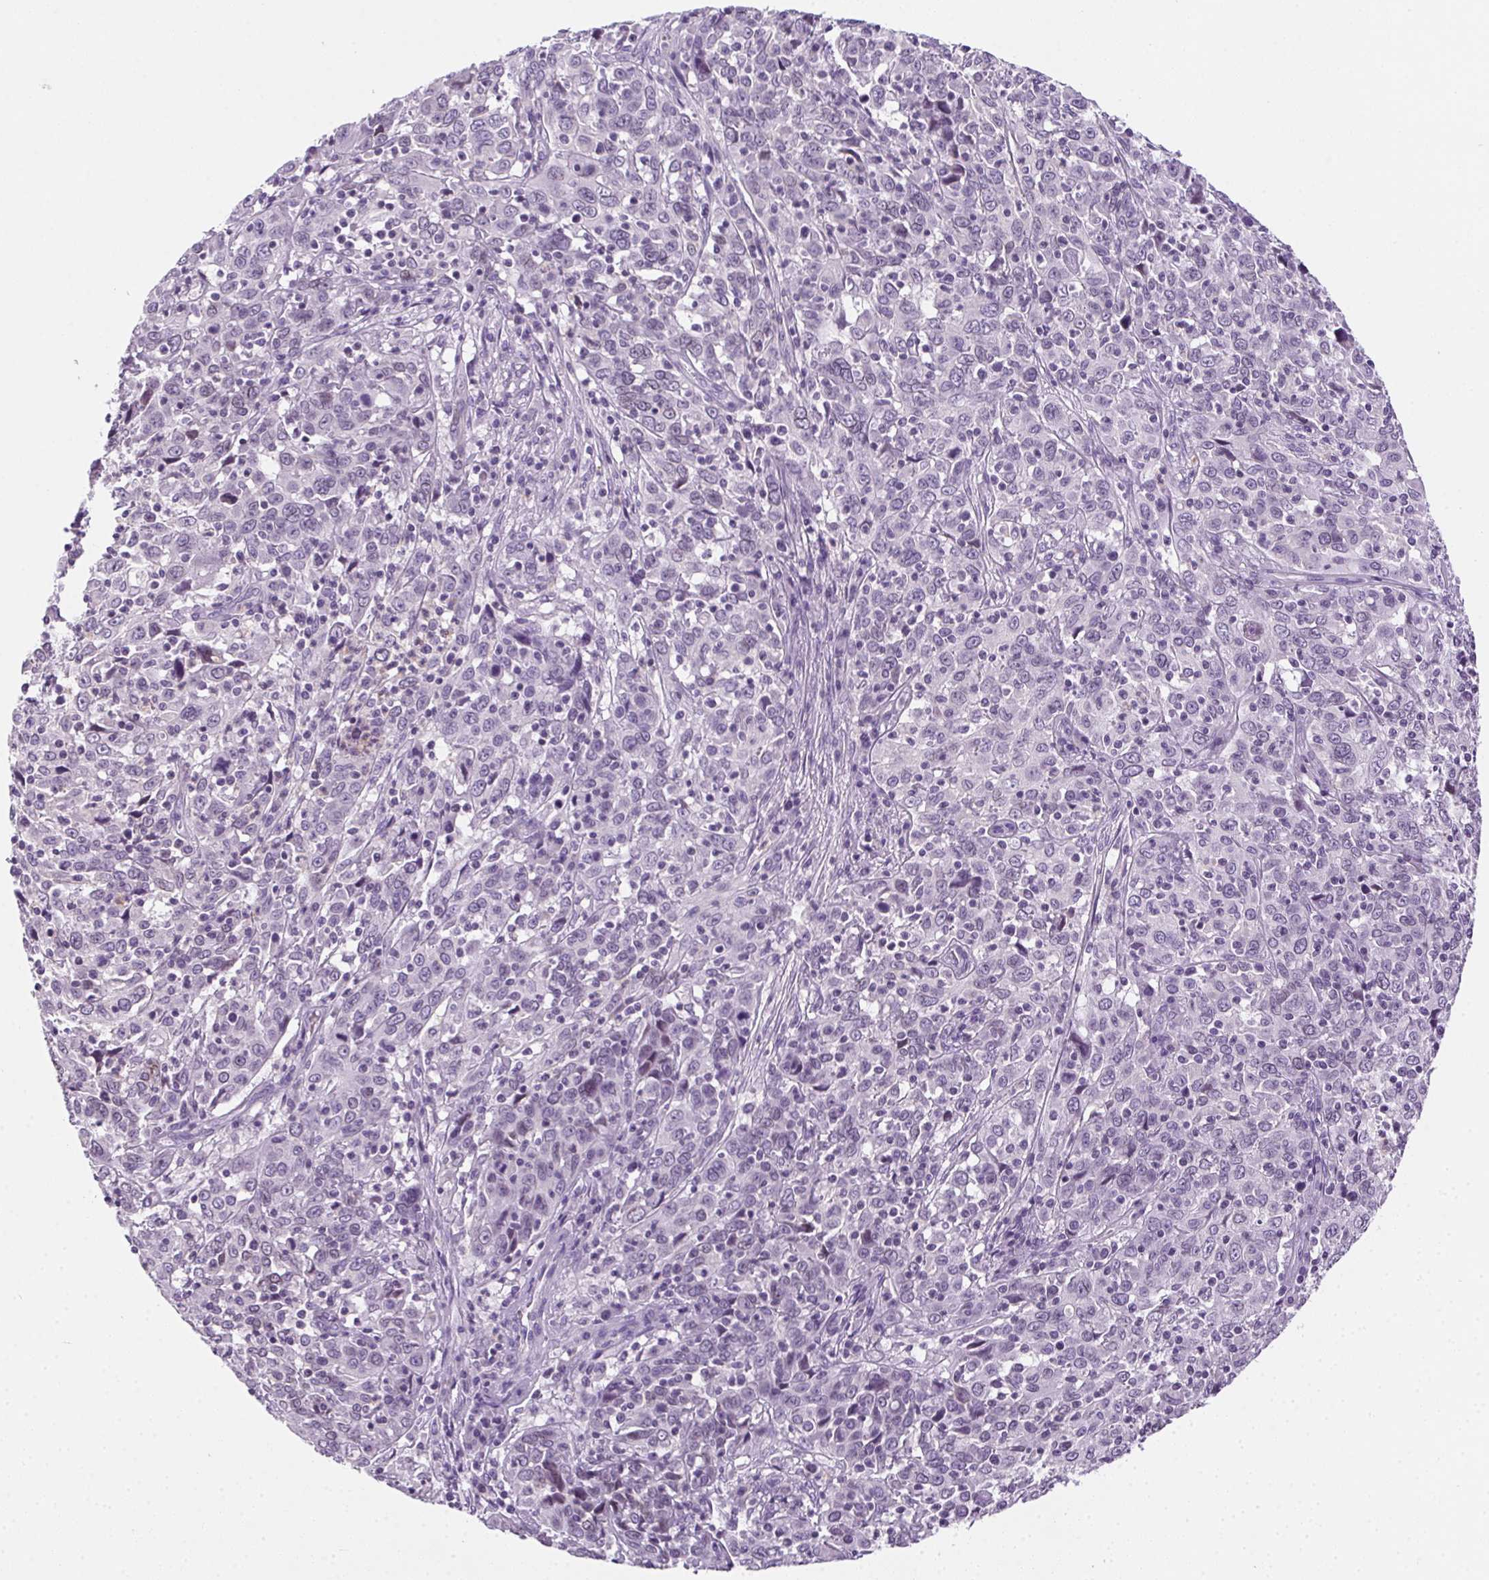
{"staining": {"intensity": "negative", "quantity": "none", "location": "none"}, "tissue": "cervical cancer", "cell_type": "Tumor cells", "image_type": "cancer", "snomed": [{"axis": "morphology", "description": "Squamous cell carcinoma, NOS"}, {"axis": "topography", "description": "Cervix"}], "caption": "The photomicrograph demonstrates no significant expression in tumor cells of squamous cell carcinoma (cervical).", "gene": "SSTR4", "patient": {"sex": "female", "age": 46}}